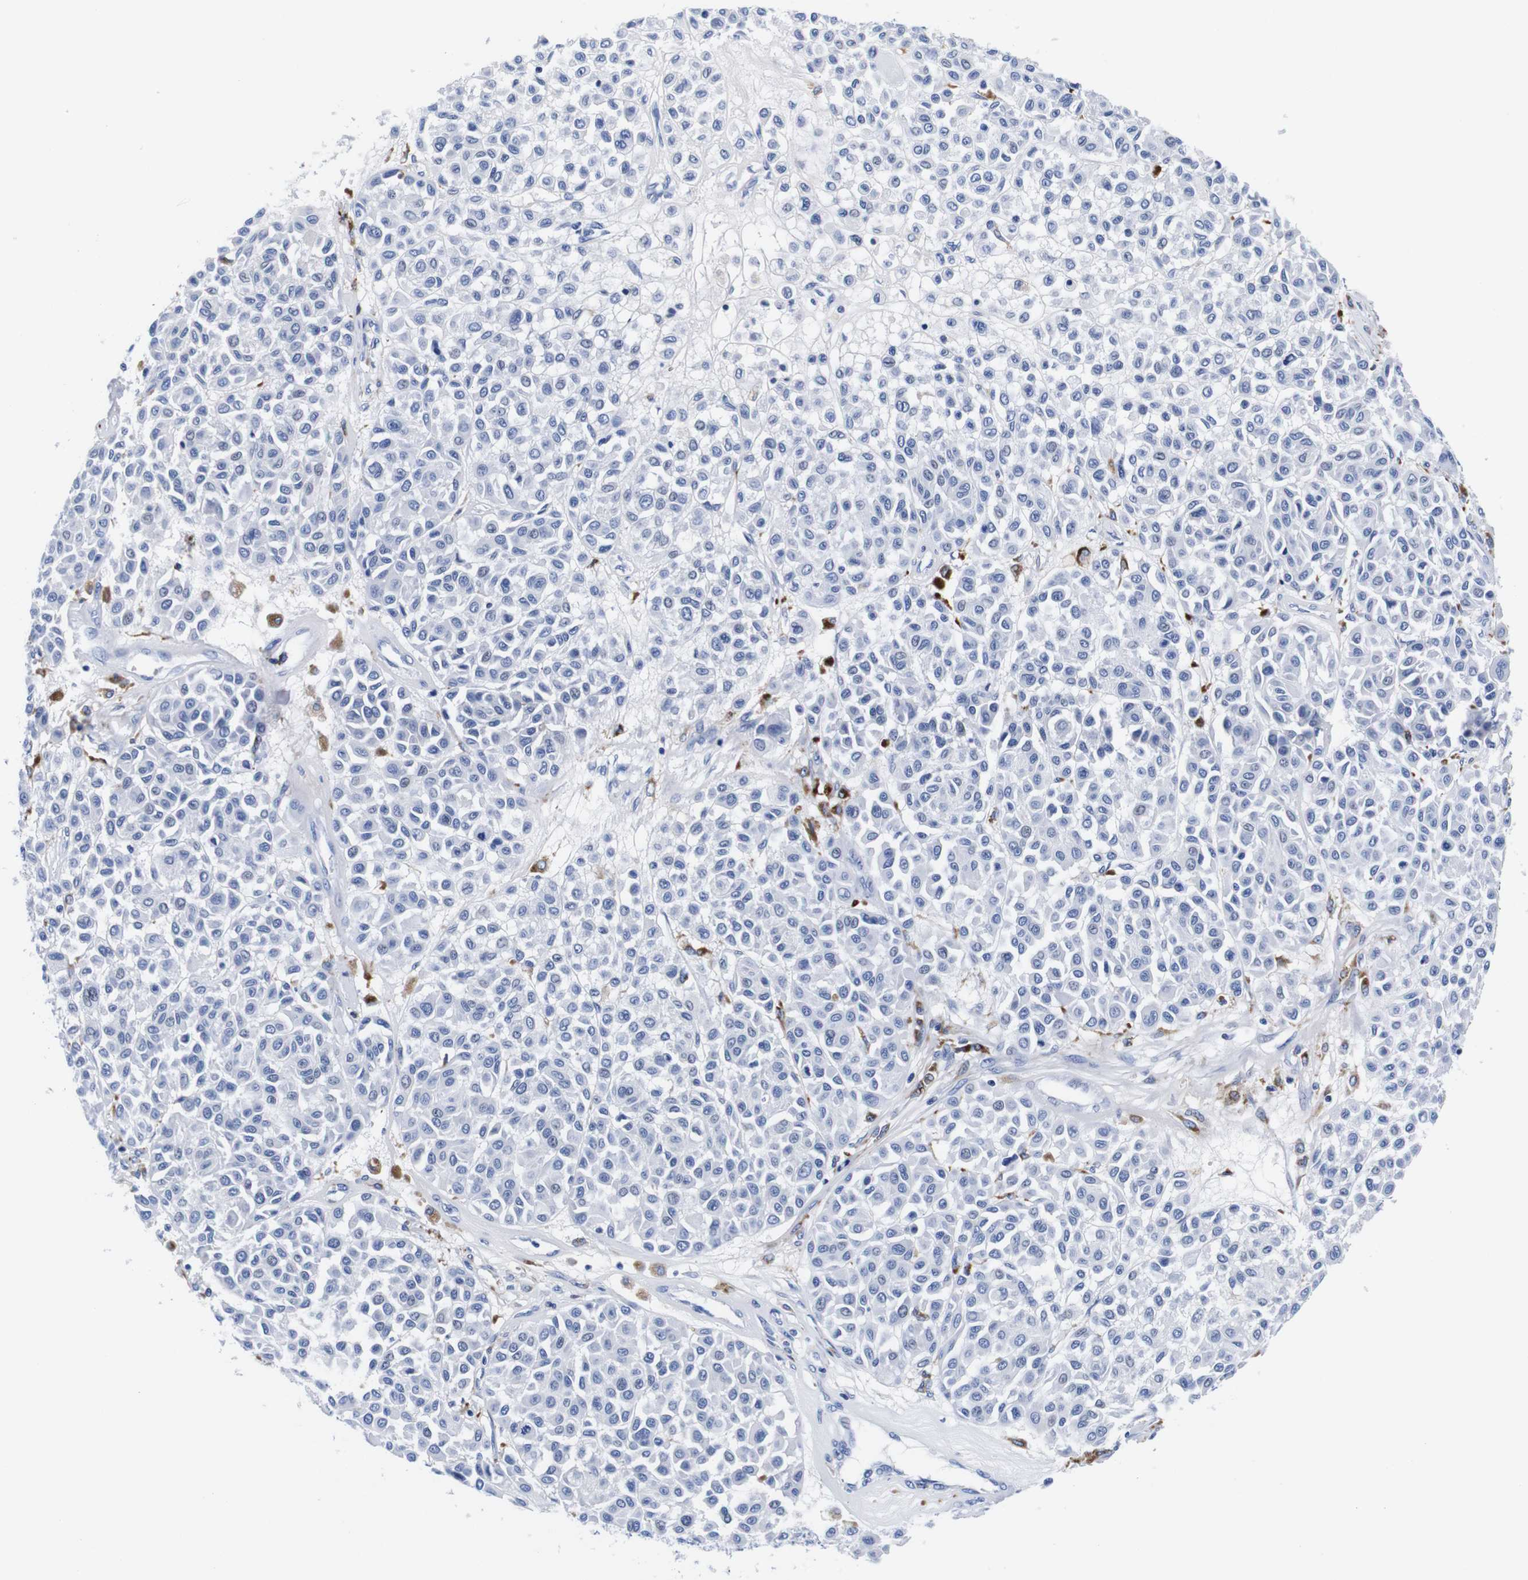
{"staining": {"intensity": "negative", "quantity": "none", "location": "none"}, "tissue": "melanoma", "cell_type": "Tumor cells", "image_type": "cancer", "snomed": [{"axis": "morphology", "description": "Malignant melanoma, Metastatic site"}, {"axis": "topography", "description": "Soft tissue"}], "caption": "This micrograph is of melanoma stained with immunohistochemistry to label a protein in brown with the nuclei are counter-stained blue. There is no expression in tumor cells.", "gene": "HLA-DMB", "patient": {"sex": "male", "age": 41}}